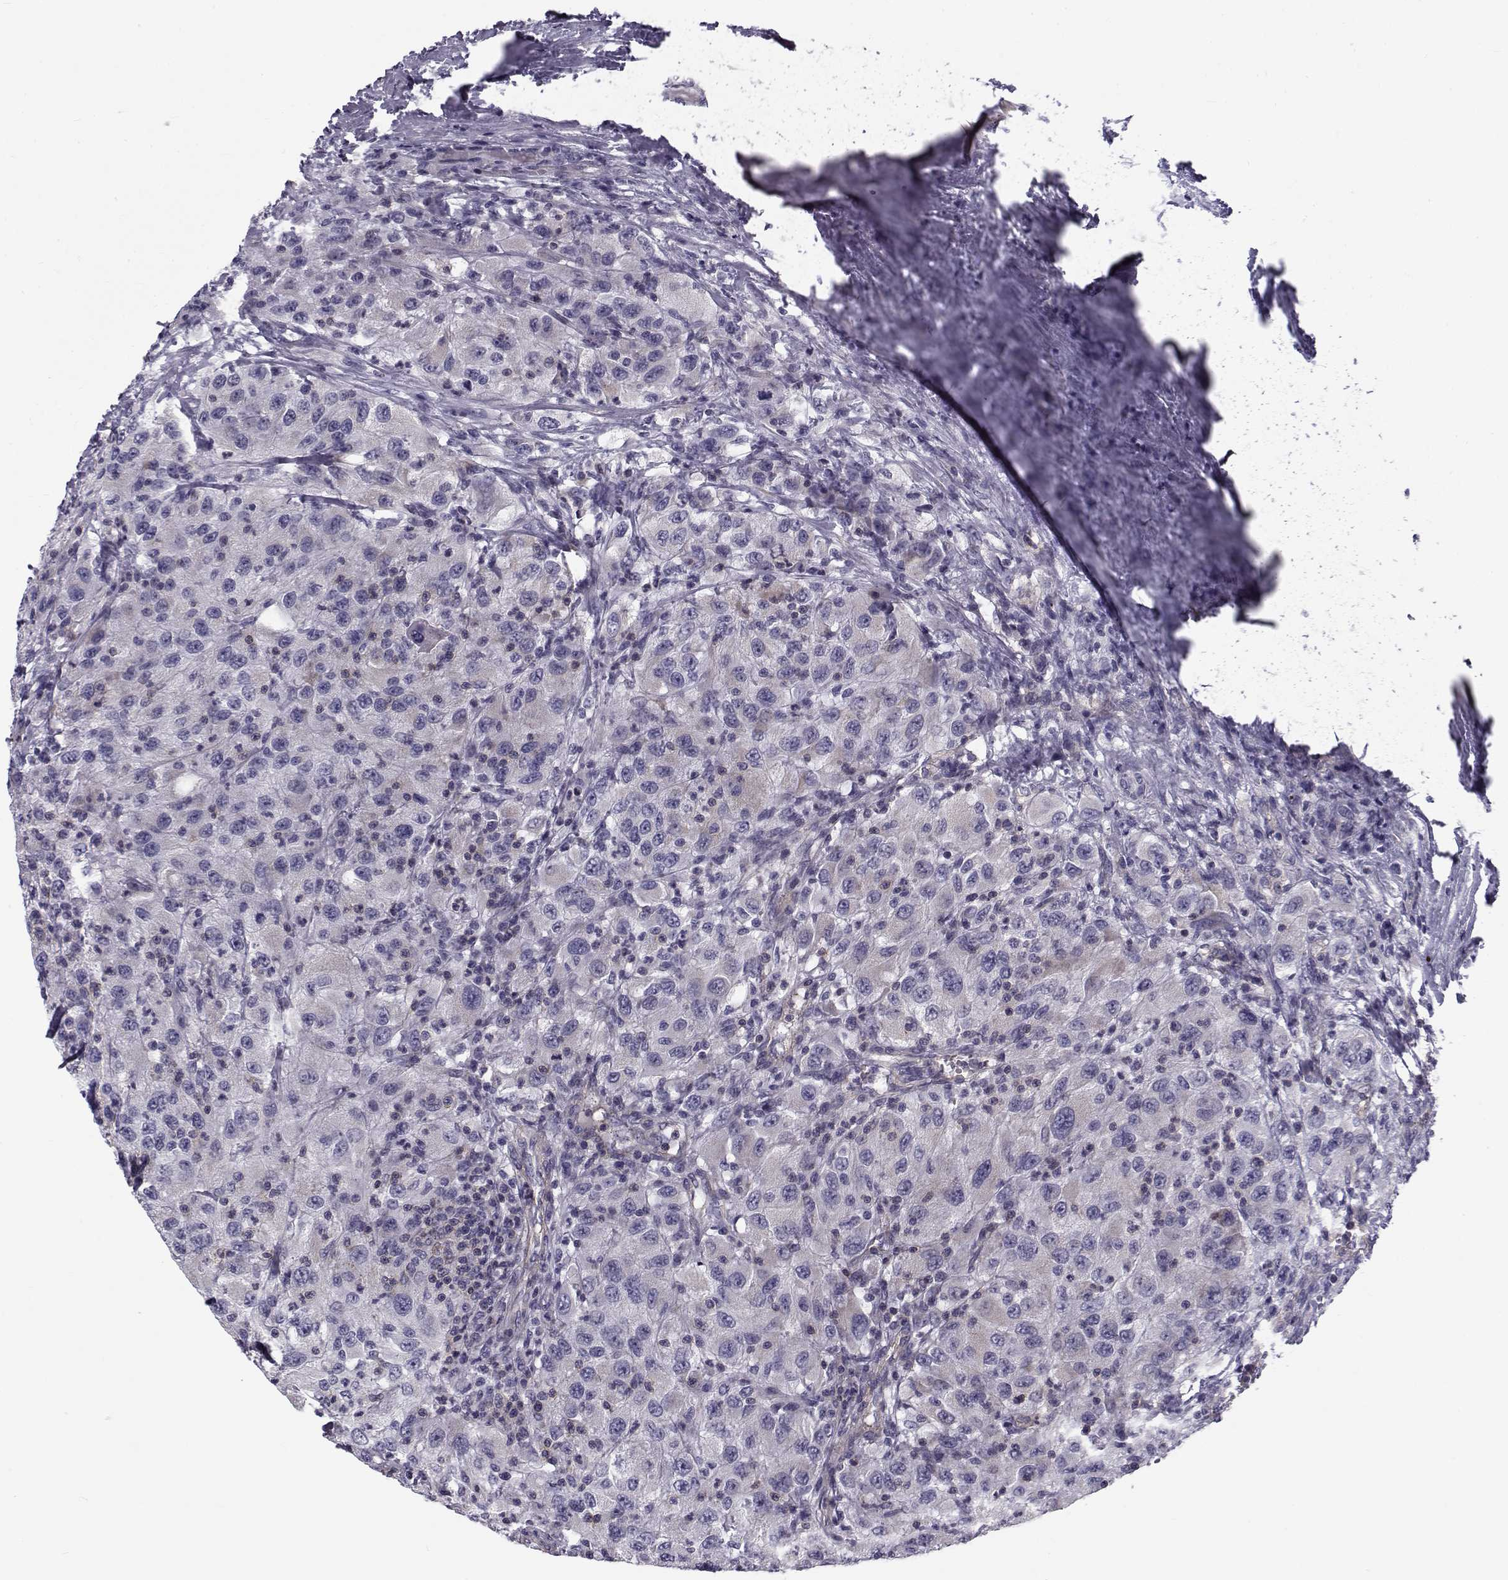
{"staining": {"intensity": "negative", "quantity": "none", "location": "none"}, "tissue": "renal cancer", "cell_type": "Tumor cells", "image_type": "cancer", "snomed": [{"axis": "morphology", "description": "Adenocarcinoma, NOS"}, {"axis": "topography", "description": "Kidney"}], "caption": "High magnification brightfield microscopy of renal cancer (adenocarcinoma) stained with DAB (brown) and counterstained with hematoxylin (blue): tumor cells show no significant staining.", "gene": "LRRC27", "patient": {"sex": "female", "age": 67}}